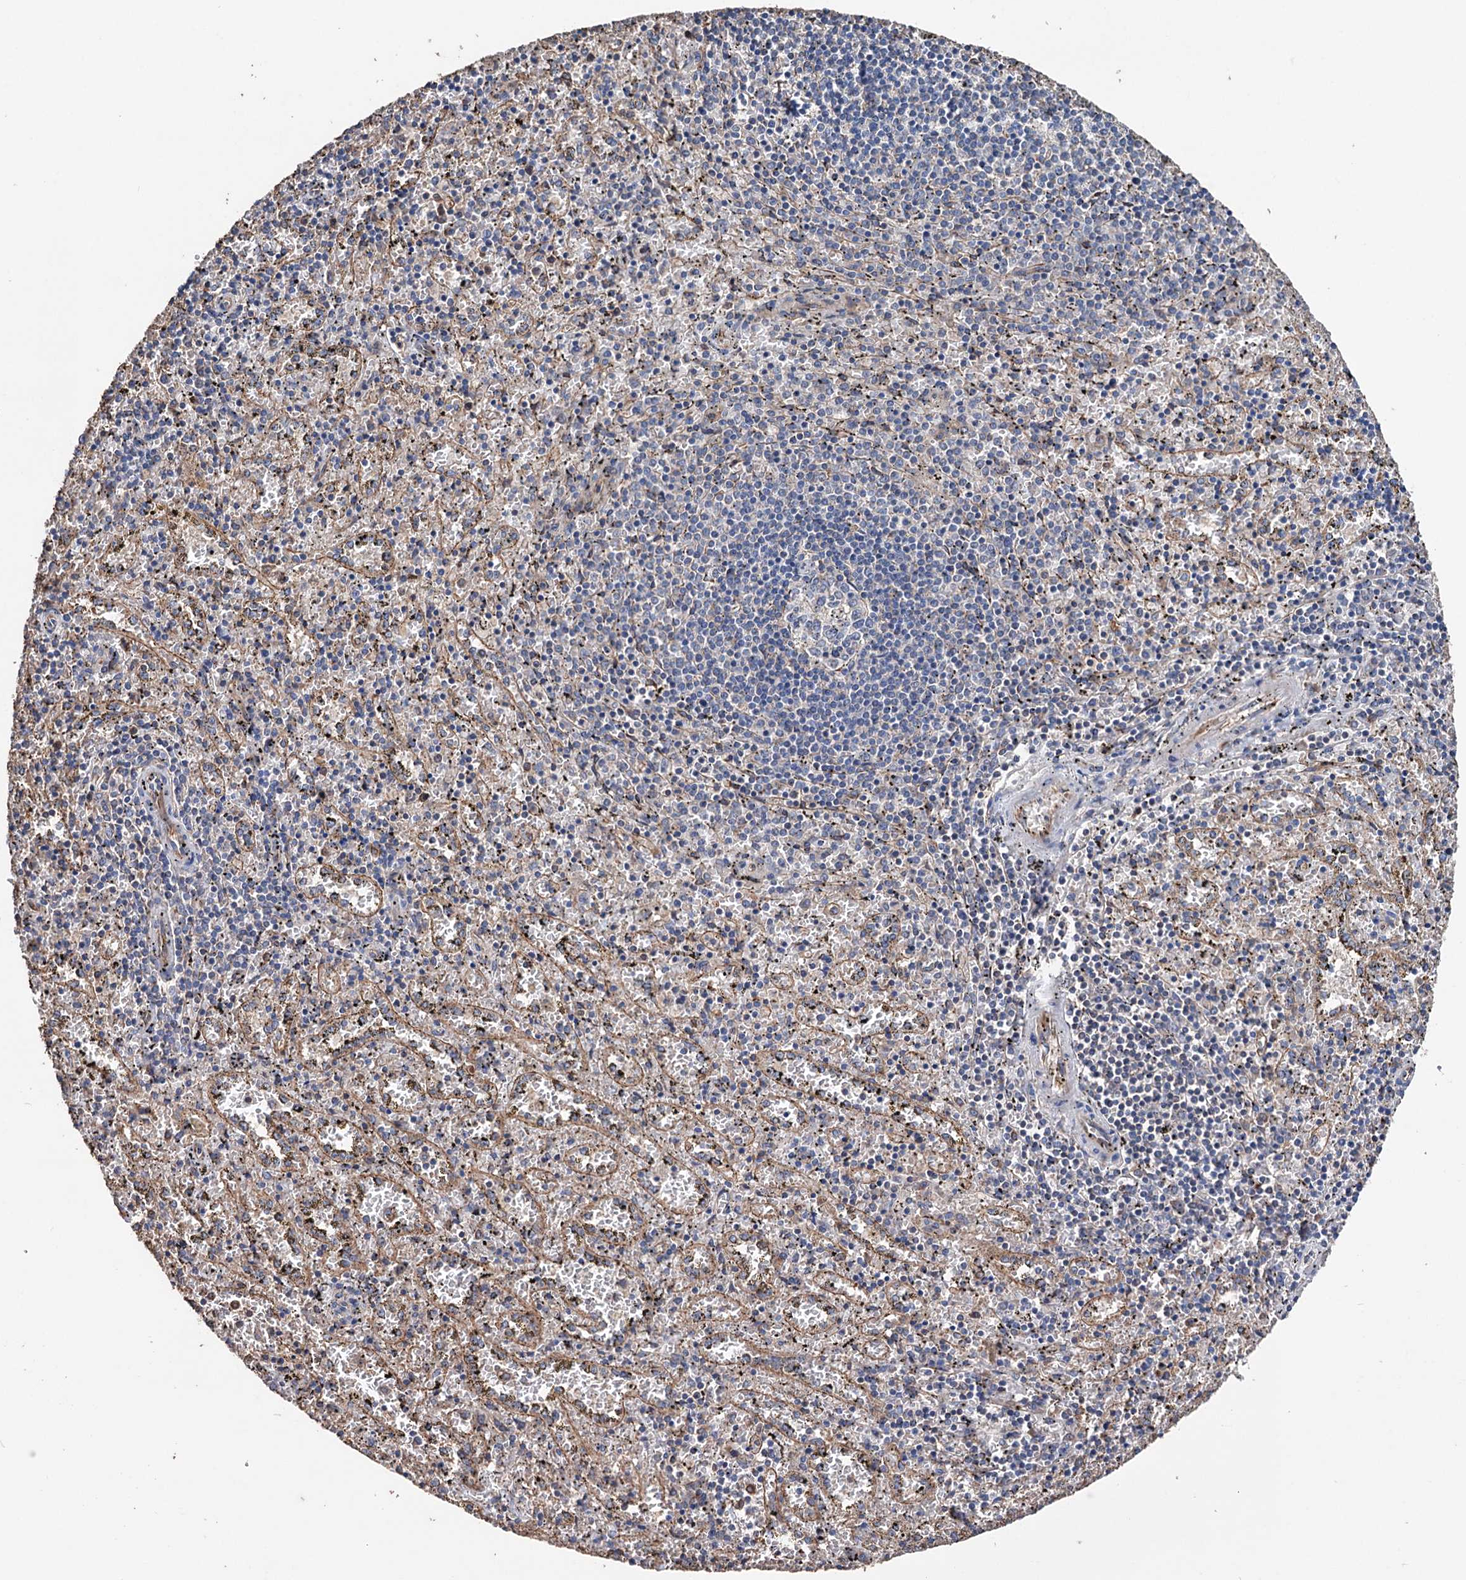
{"staining": {"intensity": "moderate", "quantity": "25%-75%", "location": "cytoplasmic/membranous"}, "tissue": "spleen", "cell_type": "Cells in red pulp", "image_type": "normal", "snomed": [{"axis": "morphology", "description": "Normal tissue, NOS"}, {"axis": "topography", "description": "Spleen"}], "caption": "An immunohistochemistry histopathology image of normal tissue is shown. Protein staining in brown highlights moderate cytoplasmic/membranous positivity in spleen within cells in red pulp. (brown staining indicates protein expression, while blue staining denotes nuclei).", "gene": "STING1", "patient": {"sex": "male", "age": 11}}